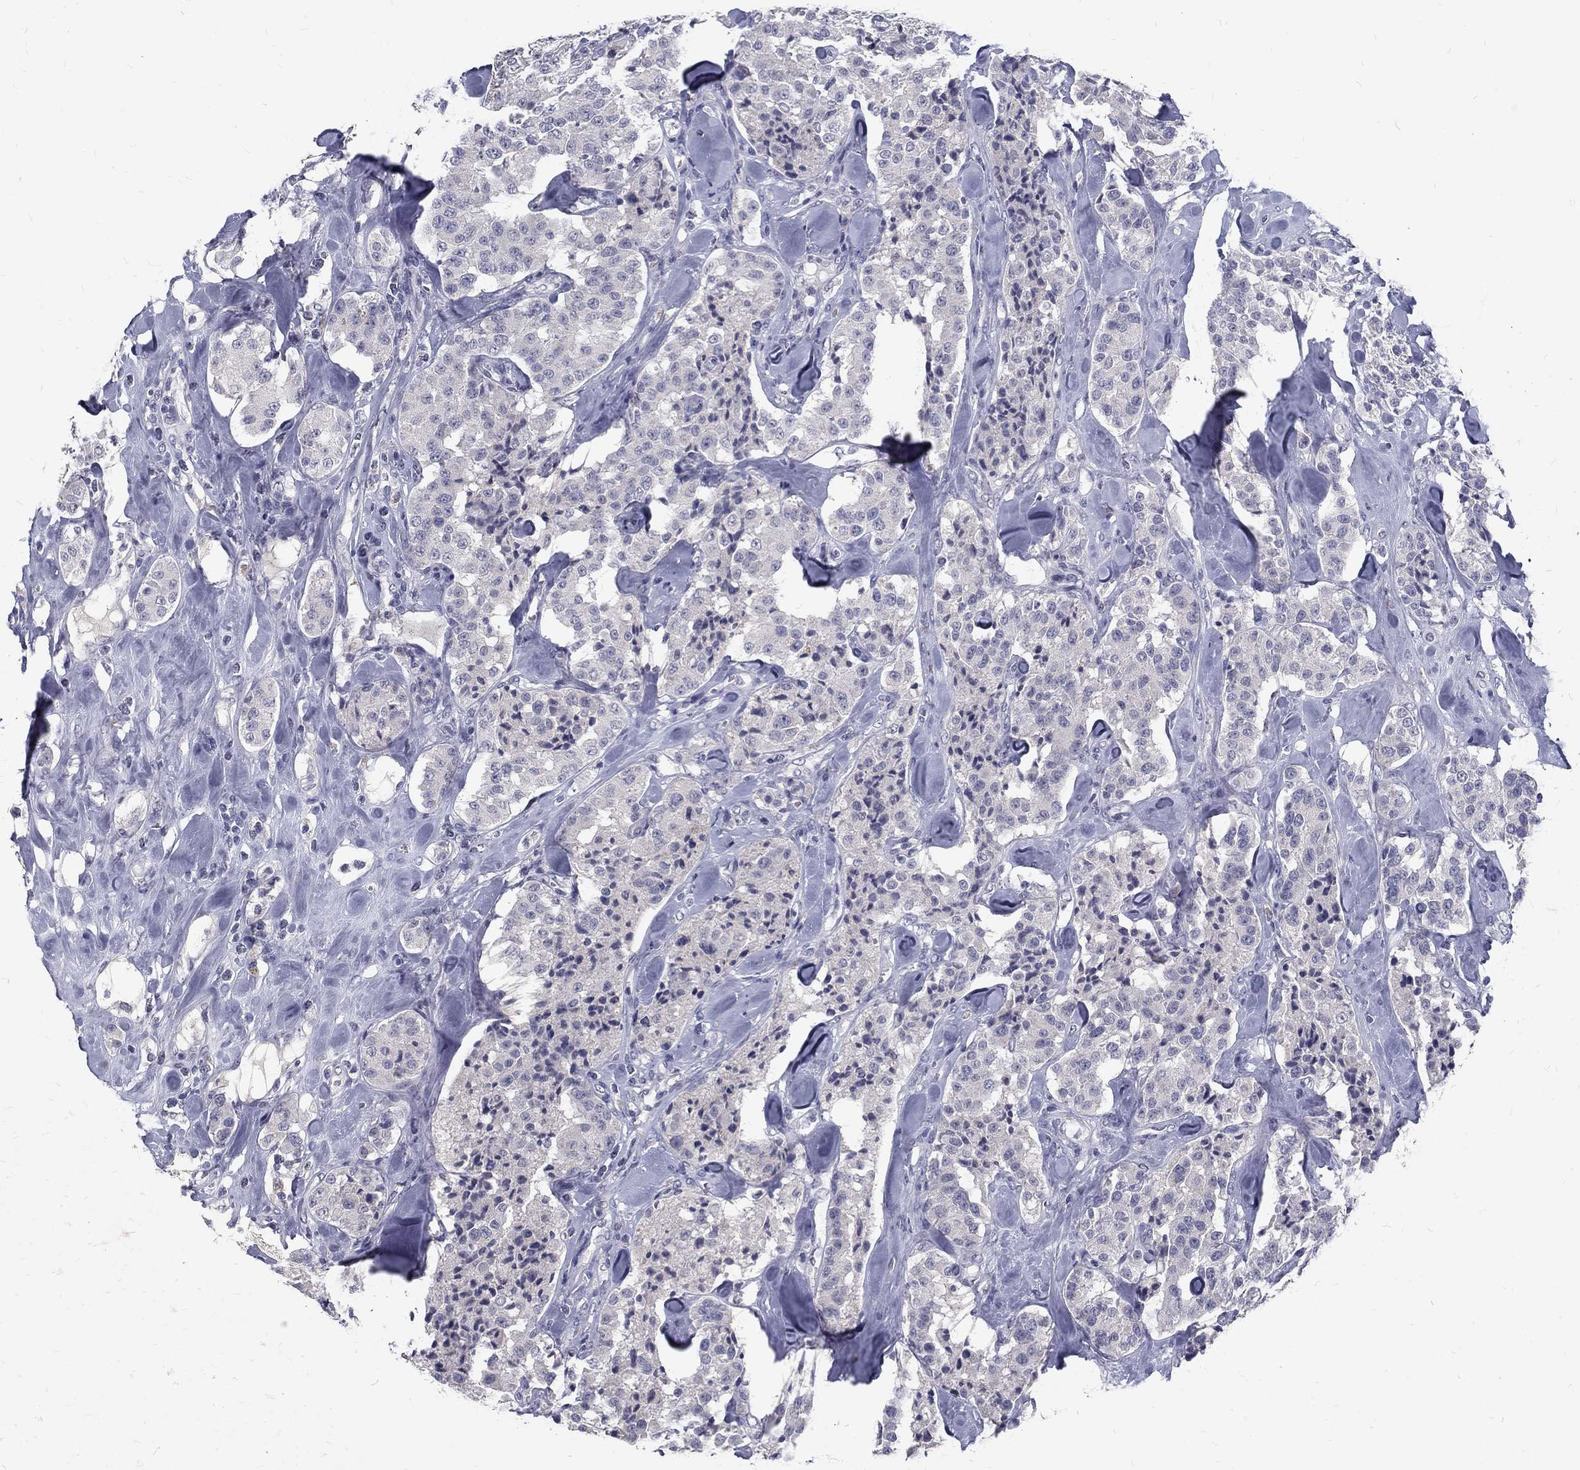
{"staining": {"intensity": "negative", "quantity": "none", "location": "none"}, "tissue": "carcinoid", "cell_type": "Tumor cells", "image_type": "cancer", "snomed": [{"axis": "morphology", "description": "Carcinoid, malignant, NOS"}, {"axis": "topography", "description": "Pancreas"}], "caption": "A high-resolution micrograph shows IHC staining of carcinoid, which exhibits no significant positivity in tumor cells. The staining was performed using DAB (3,3'-diaminobenzidine) to visualize the protein expression in brown, while the nuclei were stained in blue with hematoxylin (Magnification: 20x).", "gene": "NOS1", "patient": {"sex": "male", "age": 41}}